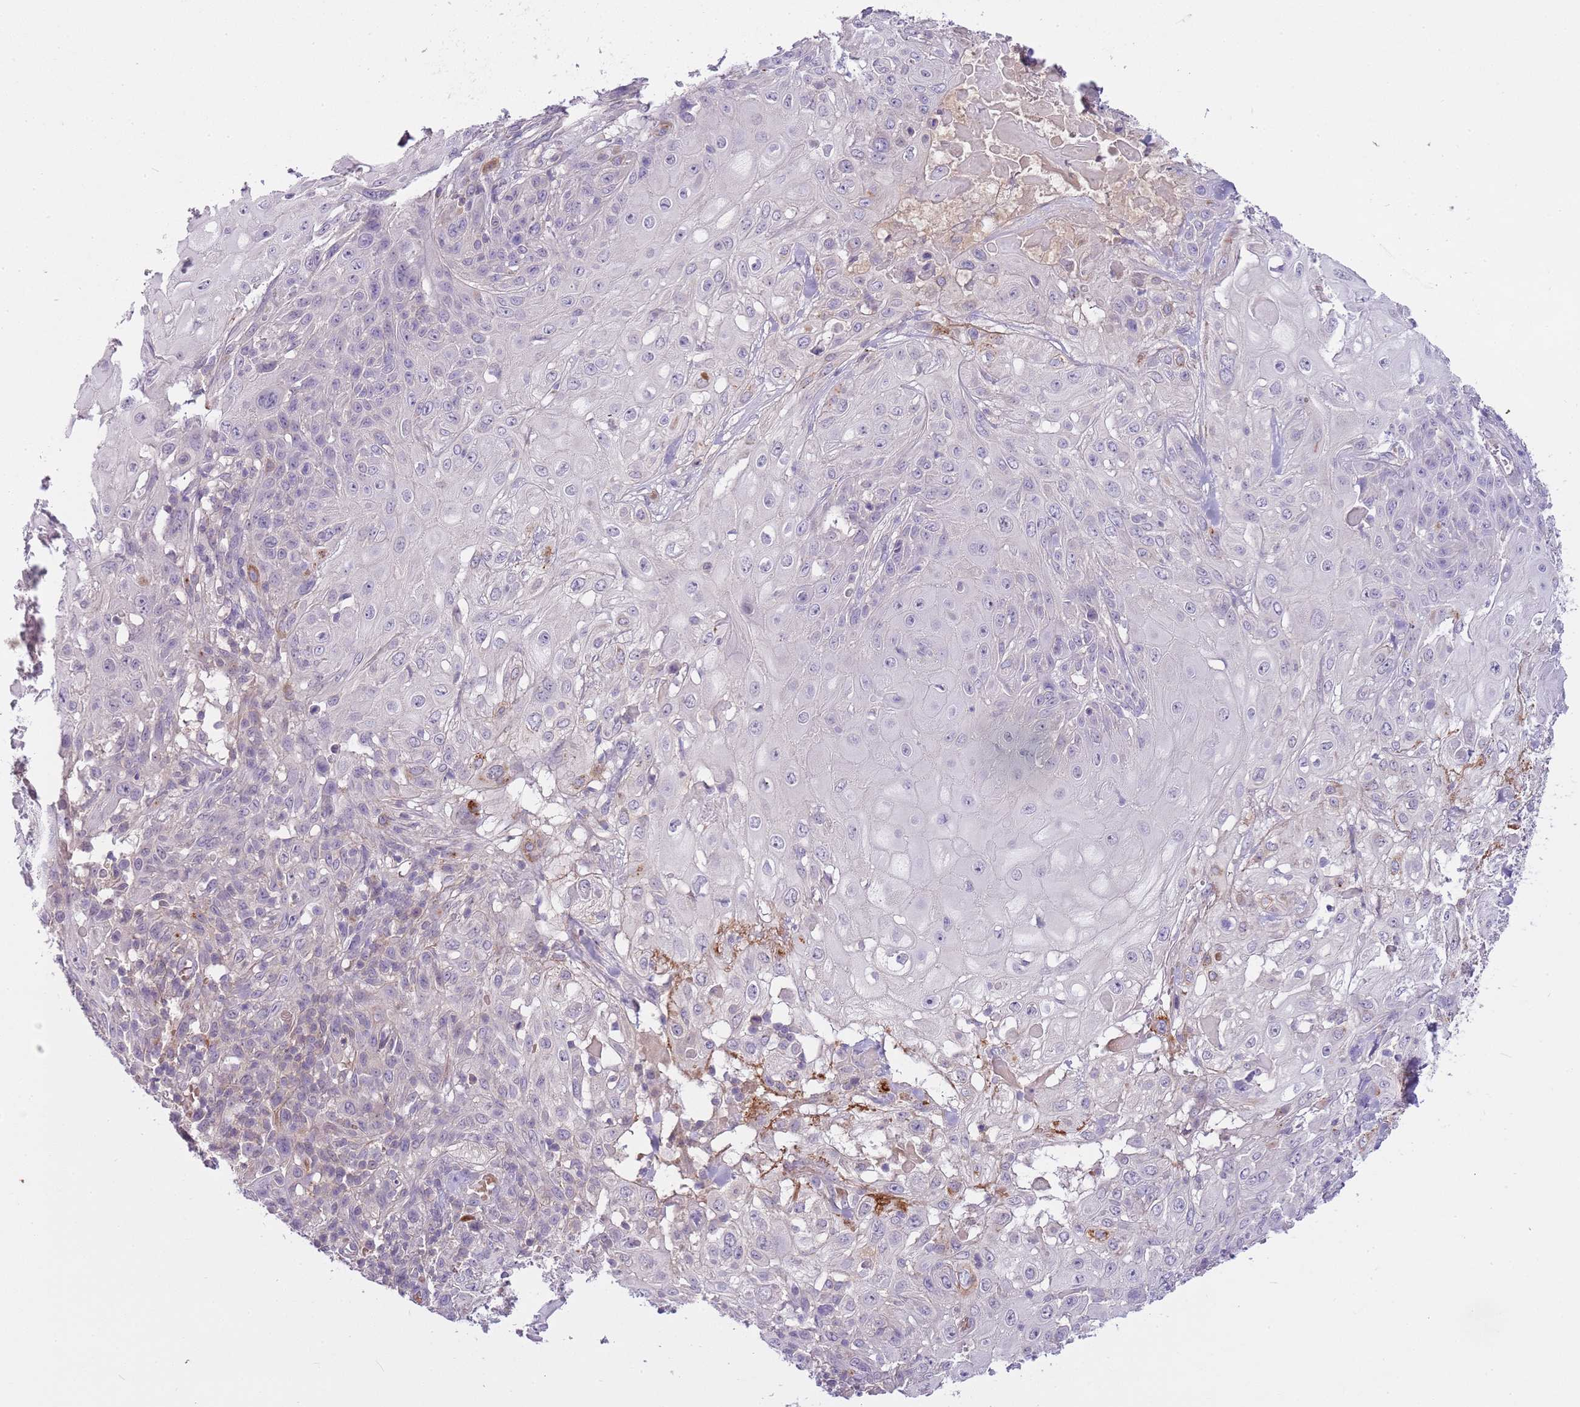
{"staining": {"intensity": "negative", "quantity": "none", "location": "none"}, "tissue": "skin cancer", "cell_type": "Tumor cells", "image_type": "cancer", "snomed": [{"axis": "morphology", "description": "Normal tissue, NOS"}, {"axis": "morphology", "description": "Squamous cell carcinoma, NOS"}, {"axis": "topography", "description": "Skin"}, {"axis": "topography", "description": "Cartilage tissue"}], "caption": "Squamous cell carcinoma (skin) was stained to show a protein in brown. There is no significant staining in tumor cells. (DAB (3,3'-diaminobenzidine) IHC visualized using brightfield microscopy, high magnification).", "gene": "CFAP73", "patient": {"sex": "female", "age": 79}}